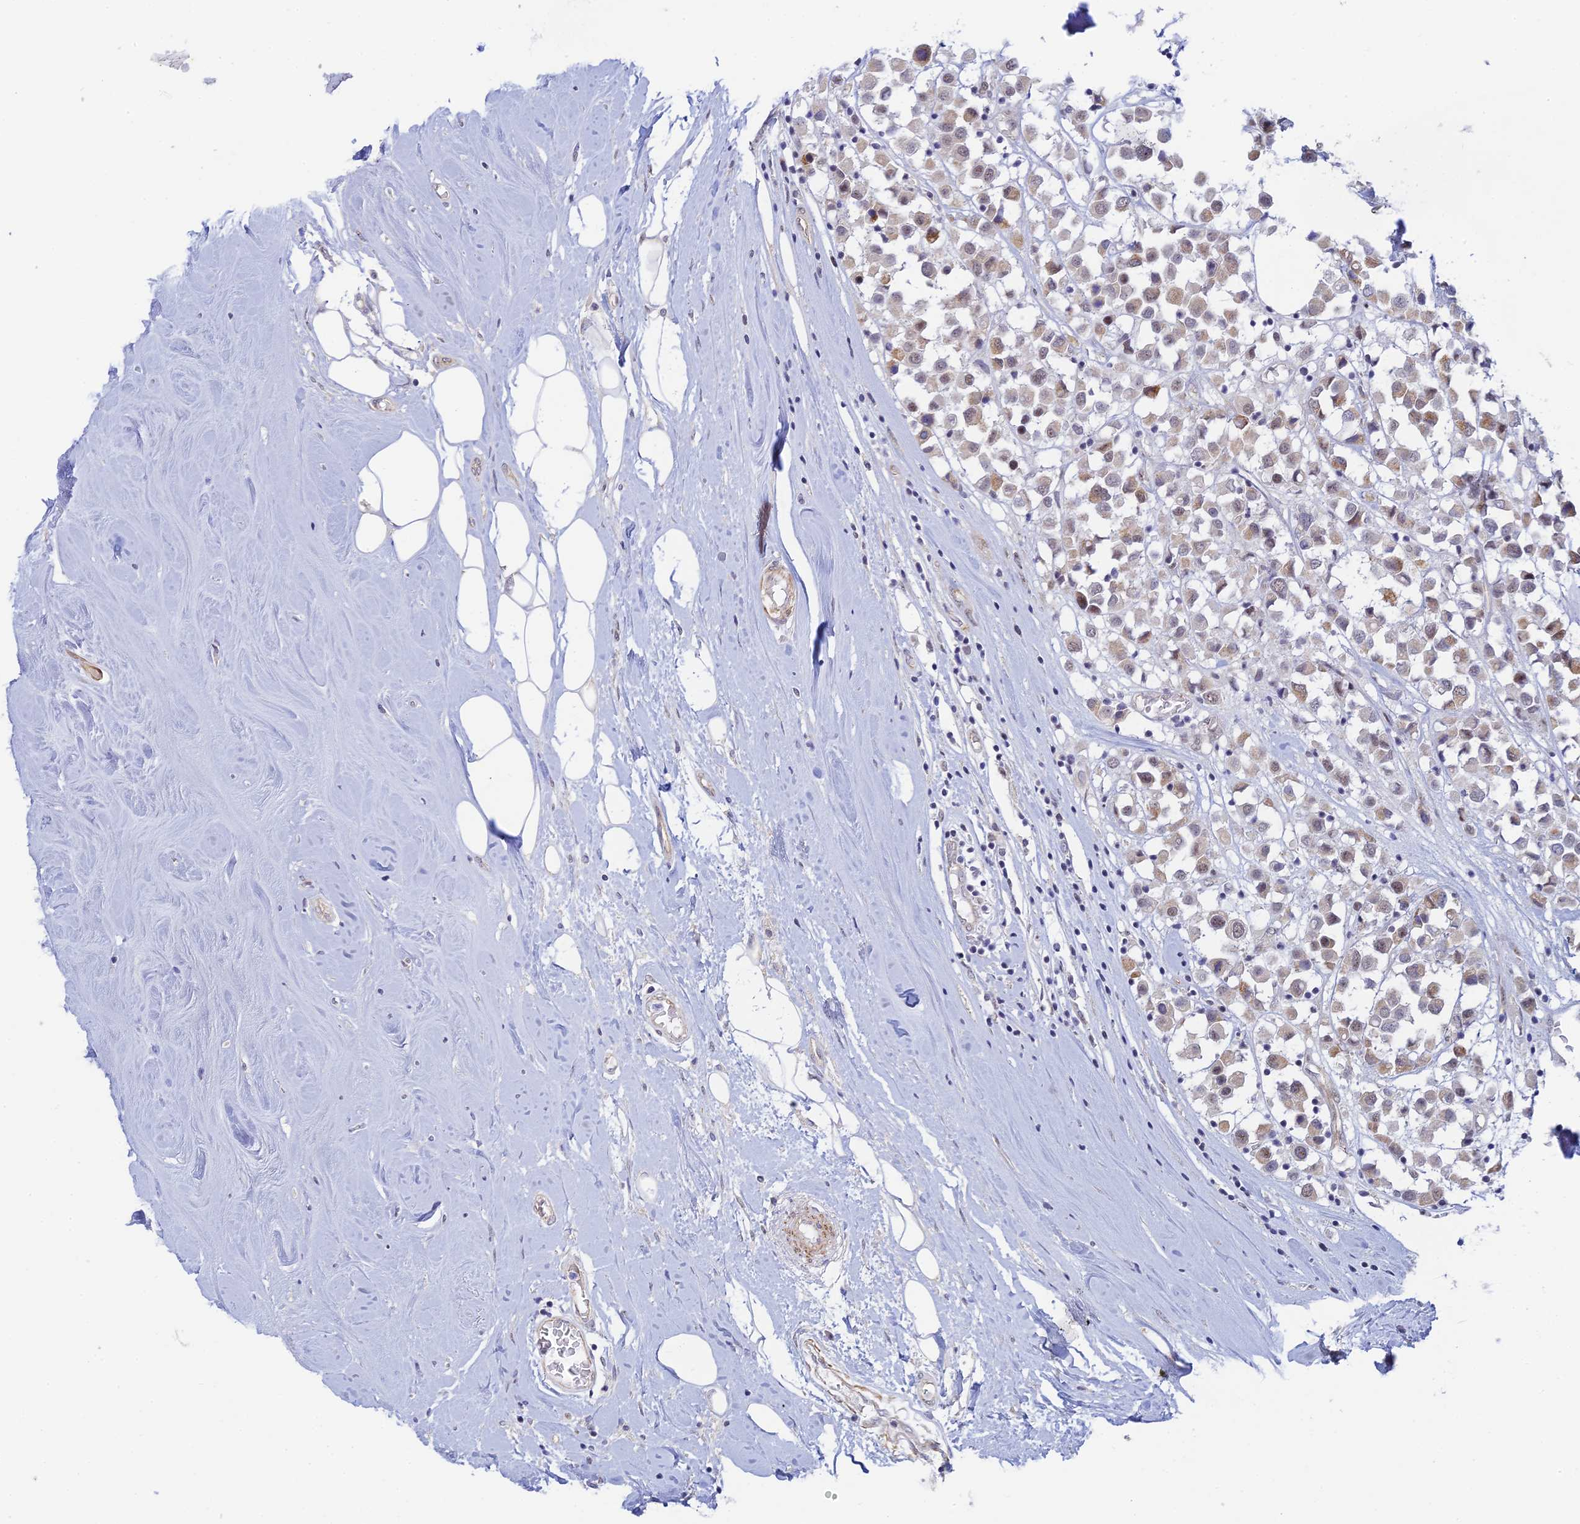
{"staining": {"intensity": "weak", "quantity": ">75%", "location": "nuclear"}, "tissue": "breast cancer", "cell_type": "Tumor cells", "image_type": "cancer", "snomed": [{"axis": "morphology", "description": "Duct carcinoma"}, {"axis": "topography", "description": "Breast"}], "caption": "Breast cancer (intraductal carcinoma) tissue shows weak nuclear positivity in approximately >75% of tumor cells", "gene": "CFAP92", "patient": {"sex": "female", "age": 61}}